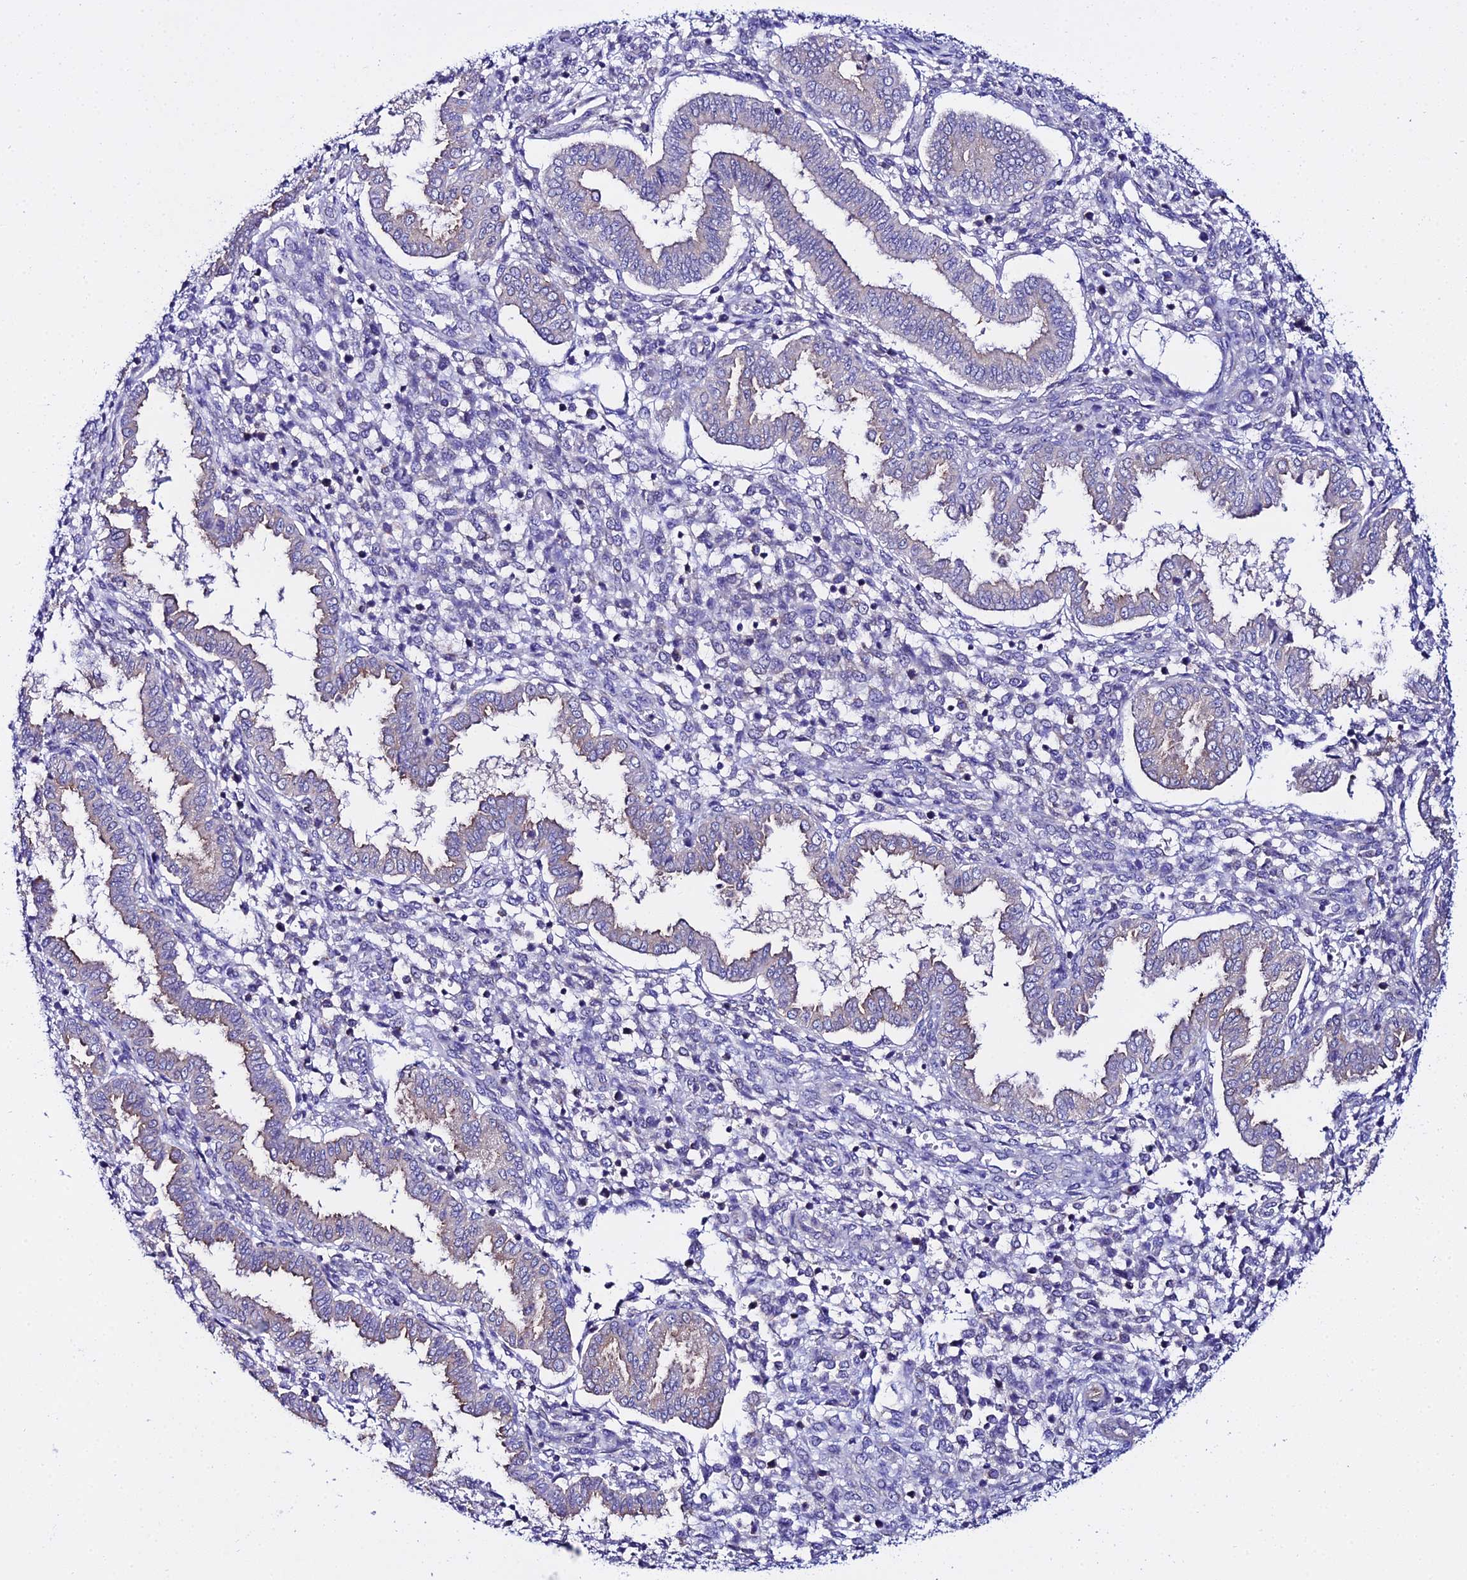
{"staining": {"intensity": "negative", "quantity": "none", "location": "none"}, "tissue": "endometrium", "cell_type": "Cells in endometrial stroma", "image_type": "normal", "snomed": [{"axis": "morphology", "description": "Normal tissue, NOS"}, {"axis": "topography", "description": "Endometrium"}], "caption": "The image demonstrates no significant positivity in cells in endometrial stroma of endometrium. (DAB immunohistochemistry visualized using brightfield microscopy, high magnification).", "gene": "ATG16L2", "patient": {"sex": "female", "age": 24}}